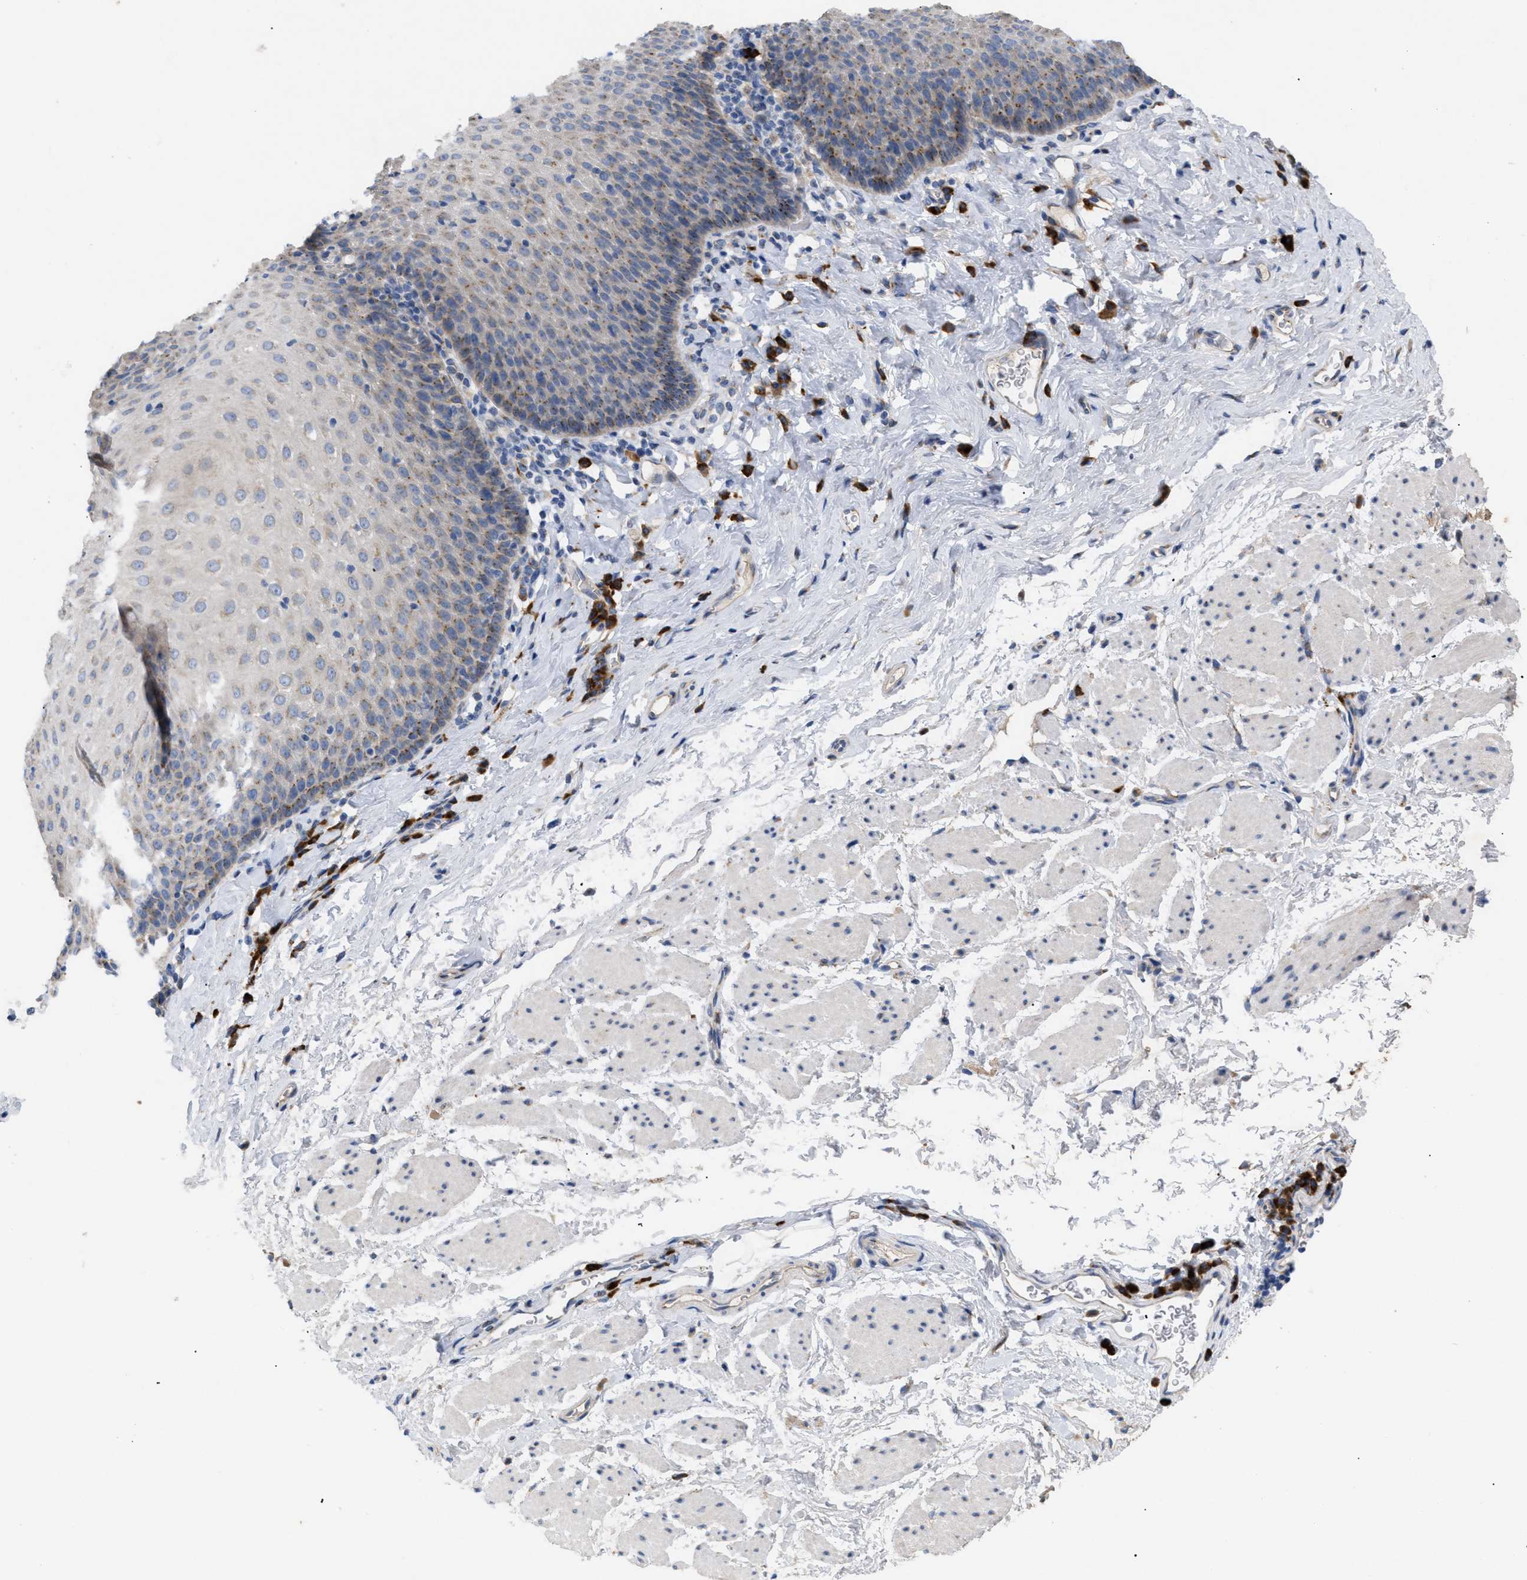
{"staining": {"intensity": "moderate", "quantity": "<25%", "location": "cytoplasmic/membranous"}, "tissue": "esophagus", "cell_type": "Squamous epithelial cells", "image_type": "normal", "snomed": [{"axis": "morphology", "description": "Normal tissue, NOS"}, {"axis": "topography", "description": "Esophagus"}], "caption": "Protein positivity by IHC exhibits moderate cytoplasmic/membranous staining in about <25% of squamous epithelial cells in unremarkable esophagus.", "gene": "SLC50A1", "patient": {"sex": "female", "age": 61}}